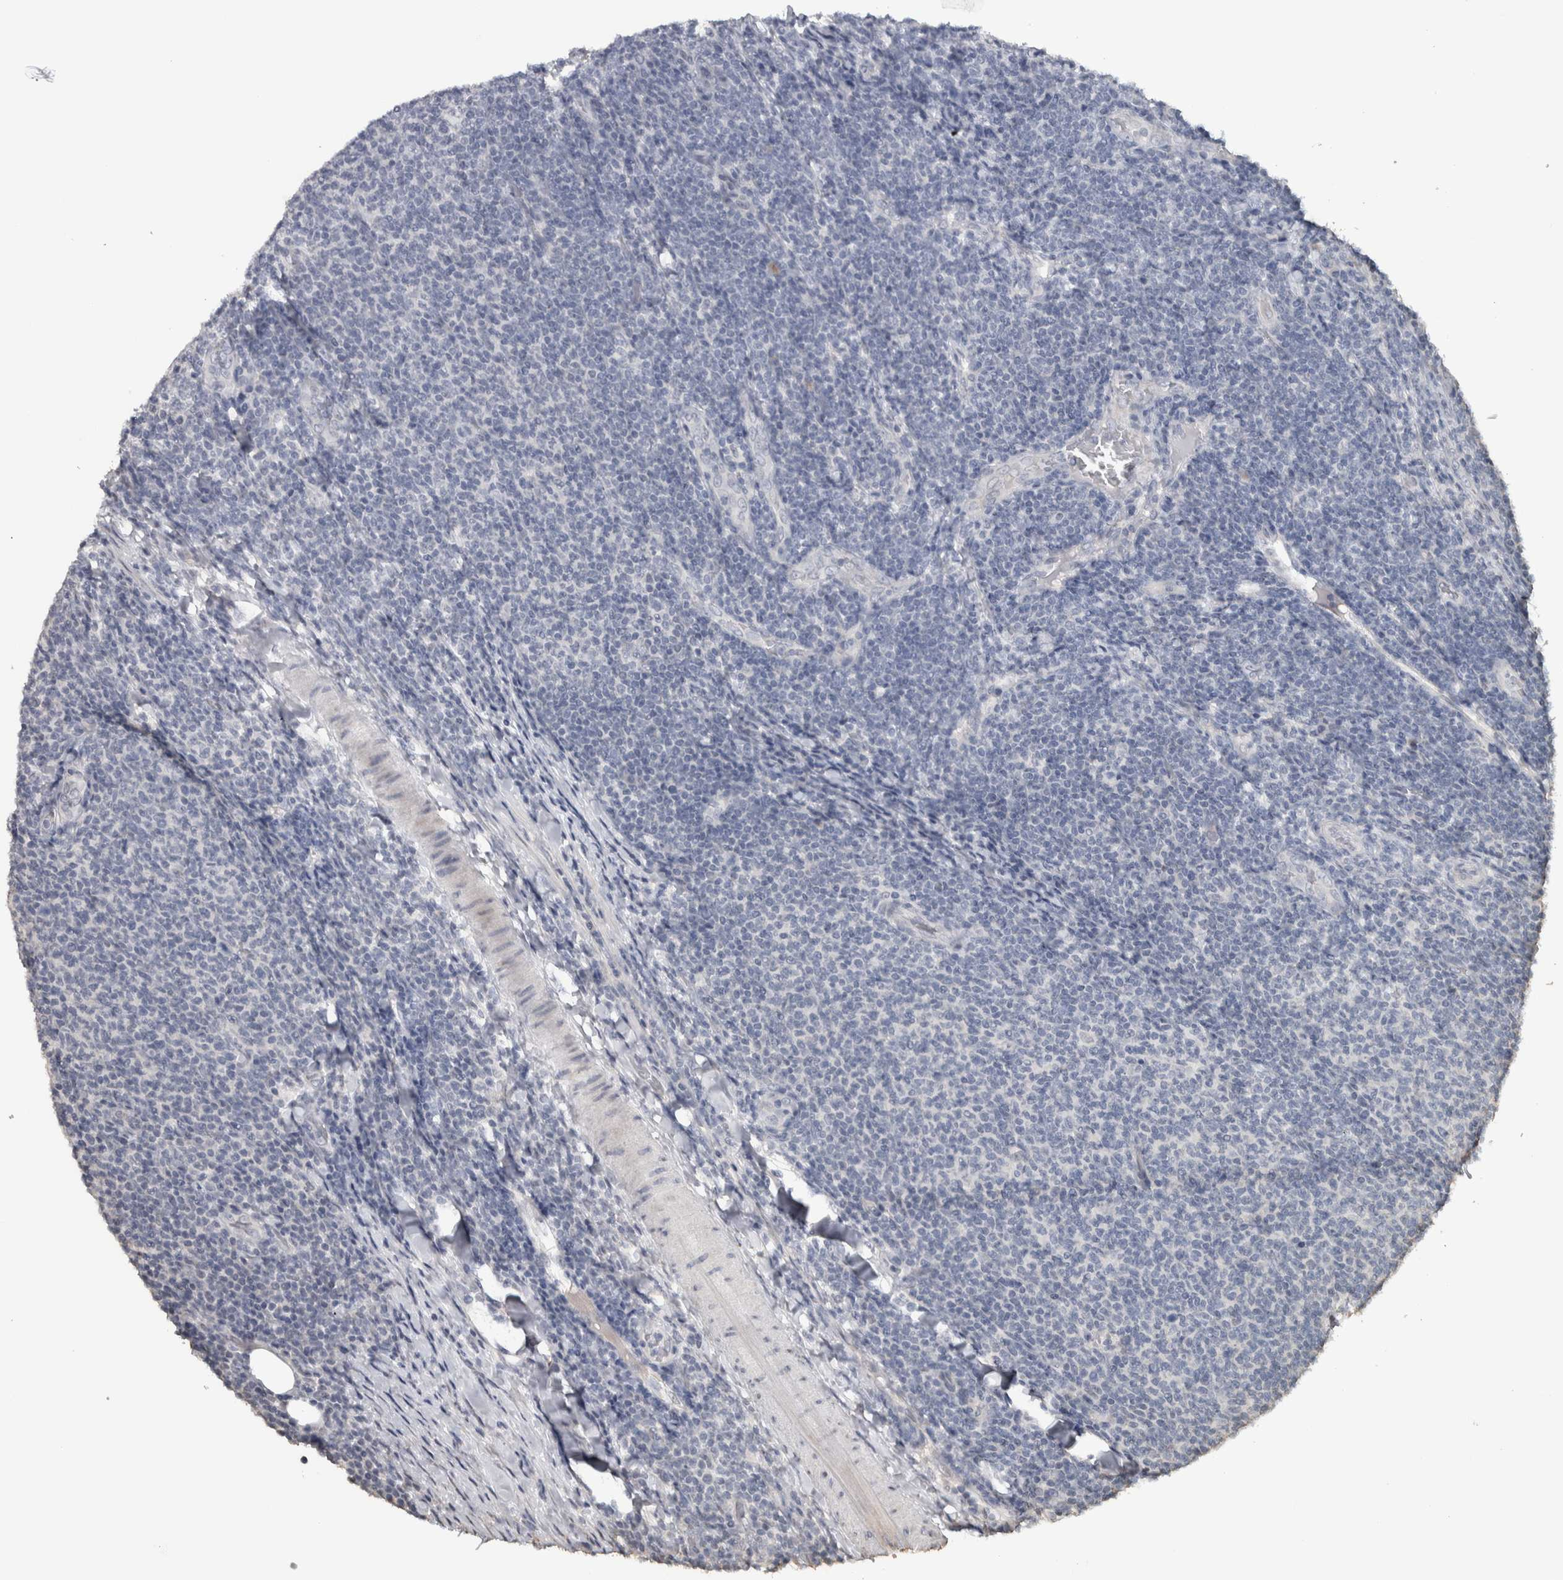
{"staining": {"intensity": "negative", "quantity": "none", "location": "none"}, "tissue": "lymphoma", "cell_type": "Tumor cells", "image_type": "cancer", "snomed": [{"axis": "morphology", "description": "Malignant lymphoma, non-Hodgkin's type, Low grade"}, {"axis": "topography", "description": "Lymph node"}], "caption": "An immunohistochemistry (IHC) photomicrograph of lymphoma is shown. There is no staining in tumor cells of lymphoma.", "gene": "NECAB1", "patient": {"sex": "male", "age": 66}}